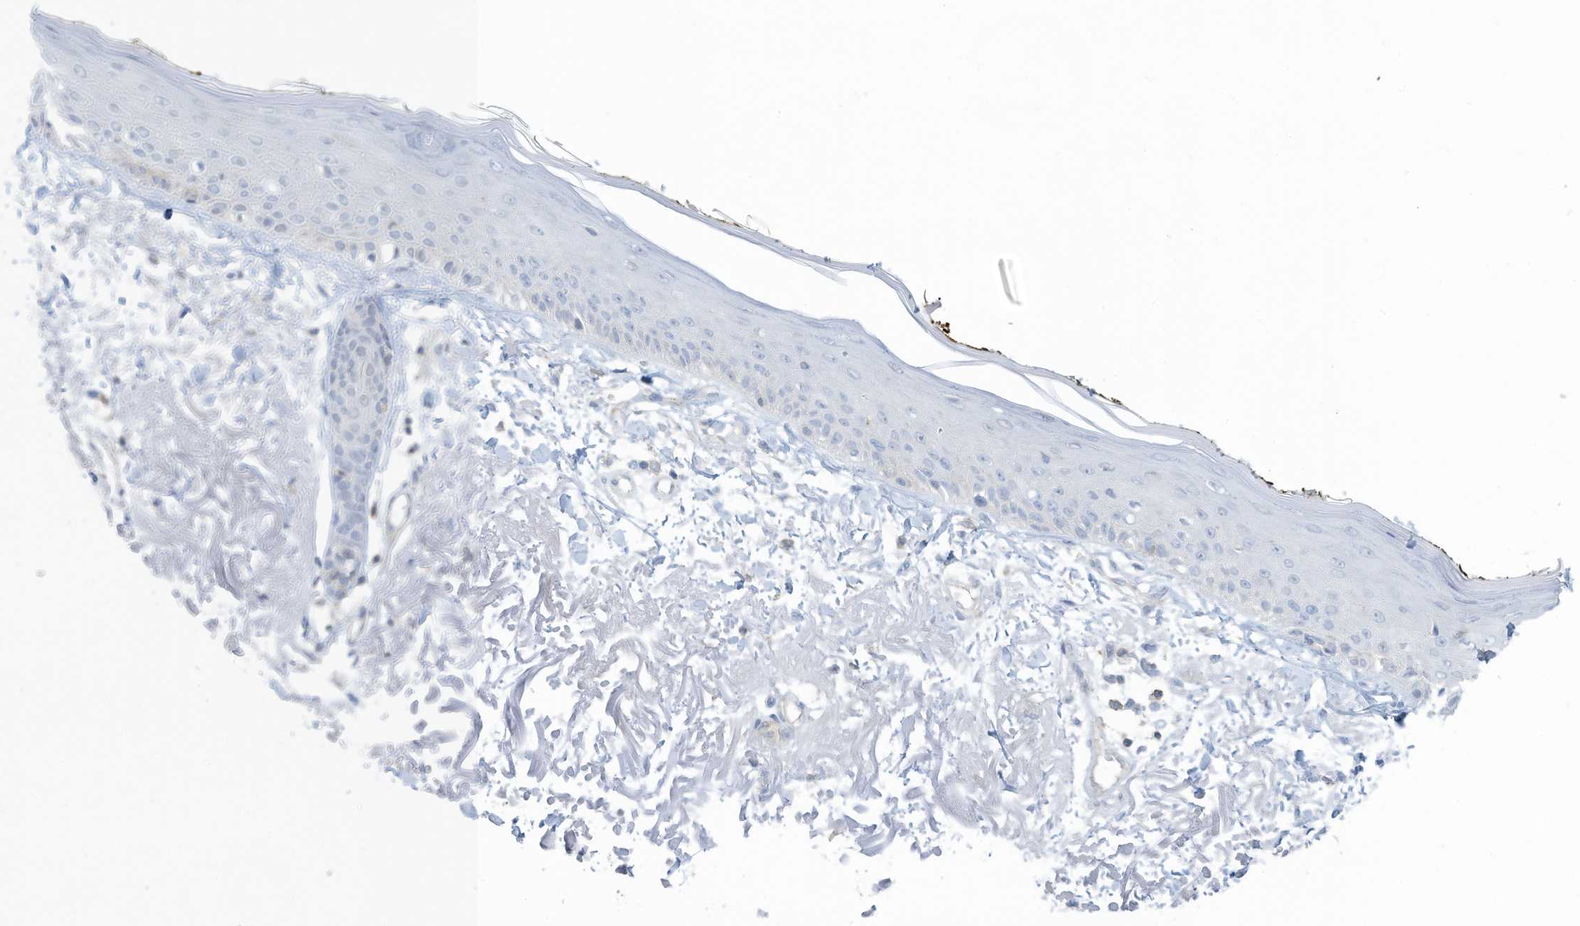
{"staining": {"intensity": "negative", "quantity": "none", "location": "none"}, "tissue": "skin", "cell_type": "Fibroblasts", "image_type": "normal", "snomed": [{"axis": "morphology", "description": "Normal tissue, NOS"}, {"axis": "topography", "description": "Skin"}, {"axis": "topography", "description": "Skeletal muscle"}], "caption": "High power microscopy image of an immunohistochemistry (IHC) histopathology image of benign skin, revealing no significant positivity in fibroblasts. Brightfield microscopy of immunohistochemistry stained with DAB (3,3'-diaminobenzidine) (brown) and hematoxylin (blue), captured at high magnification.", "gene": "ZNF846", "patient": {"sex": "male", "age": 83}}